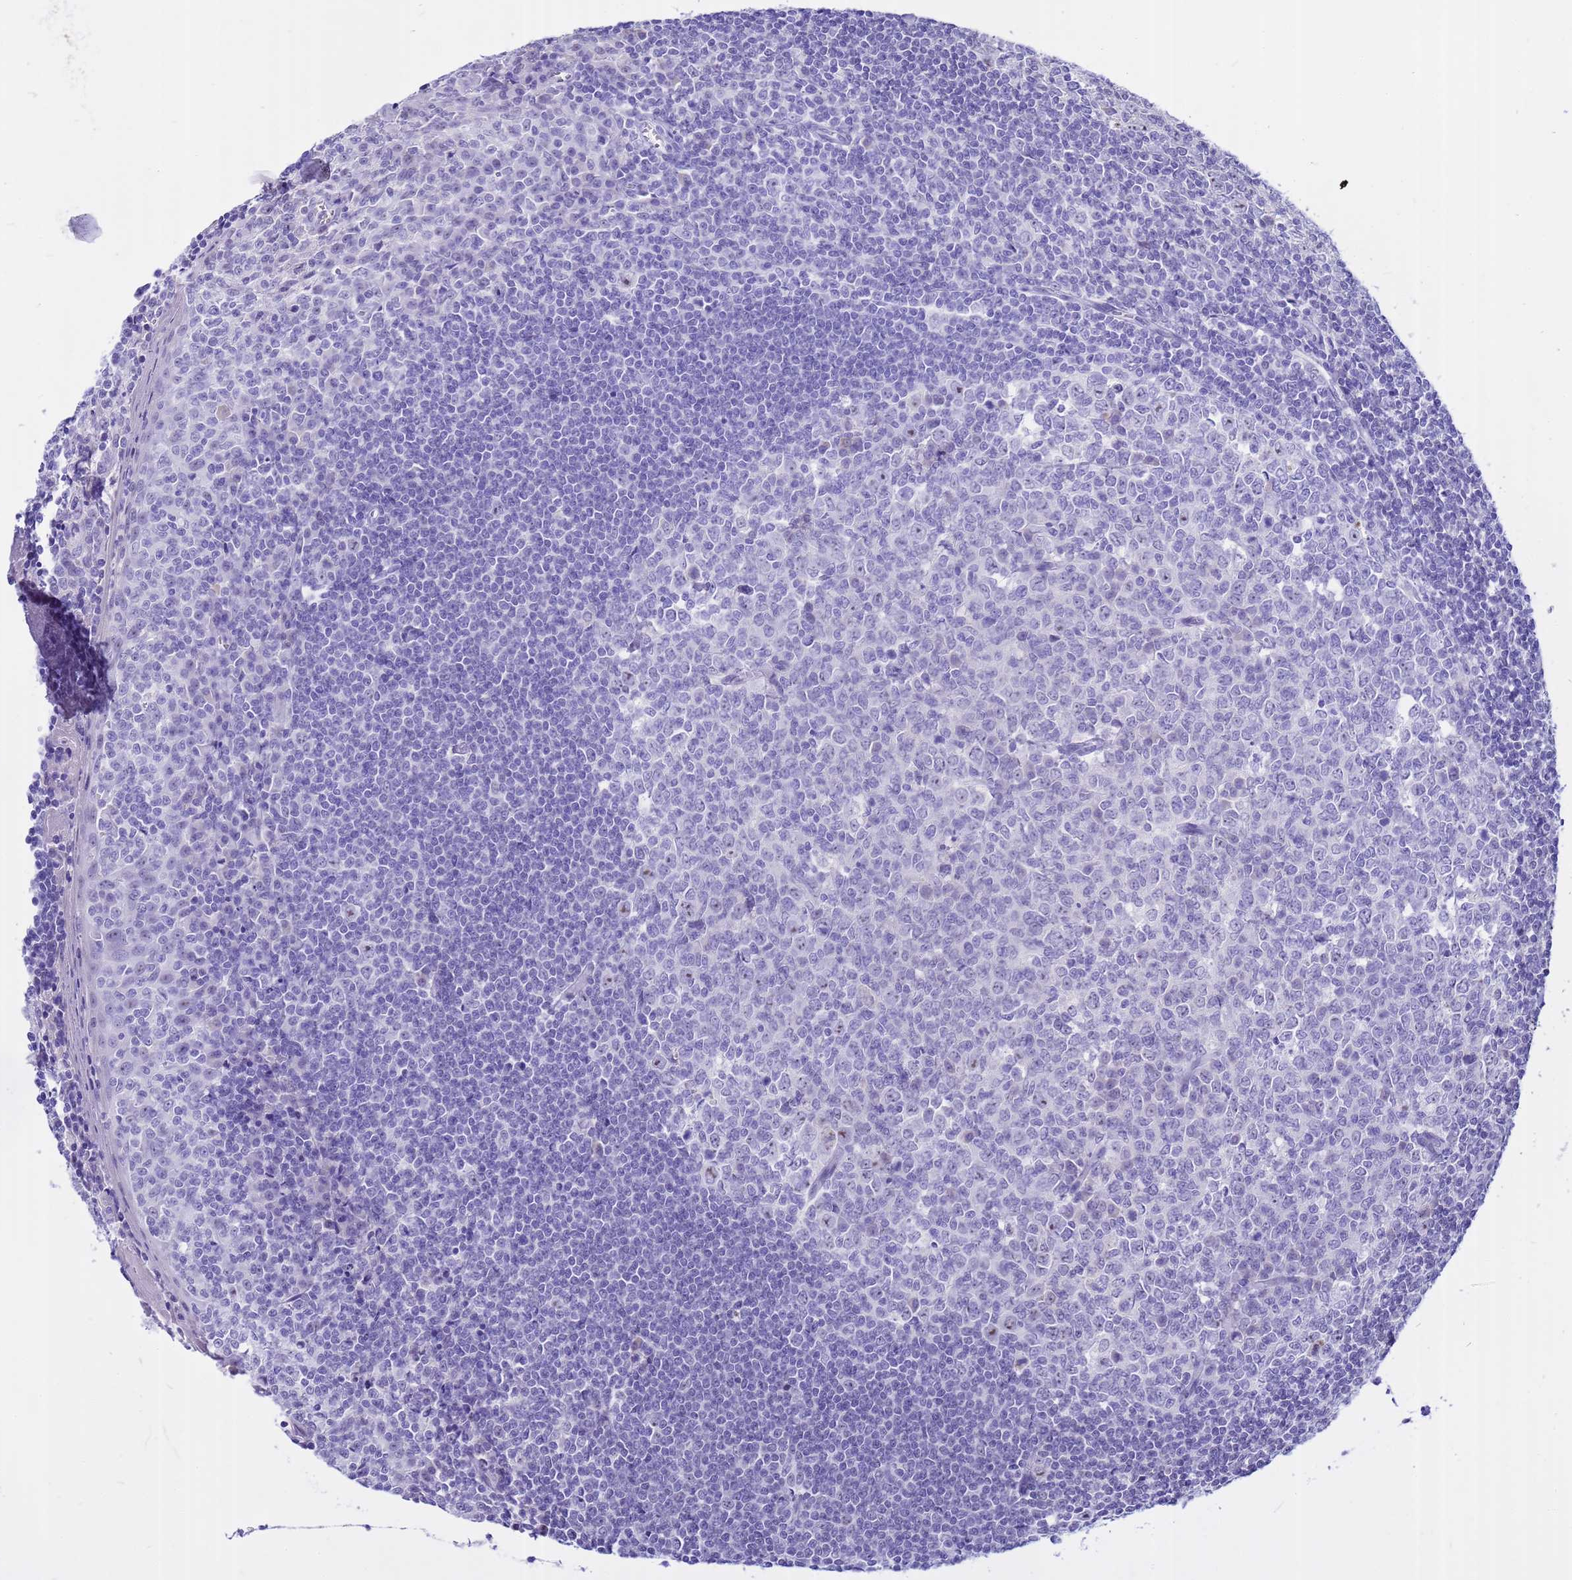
{"staining": {"intensity": "strong", "quantity": "<25%", "location": "nuclear"}, "tissue": "tonsil", "cell_type": "Germinal center cells", "image_type": "normal", "snomed": [{"axis": "morphology", "description": "Normal tissue, NOS"}, {"axis": "topography", "description": "Tonsil"}], "caption": "Protein staining displays strong nuclear staining in about <25% of germinal center cells in unremarkable tonsil. Nuclei are stained in blue.", "gene": "DMRTC2", "patient": {"sex": "male", "age": 27}}